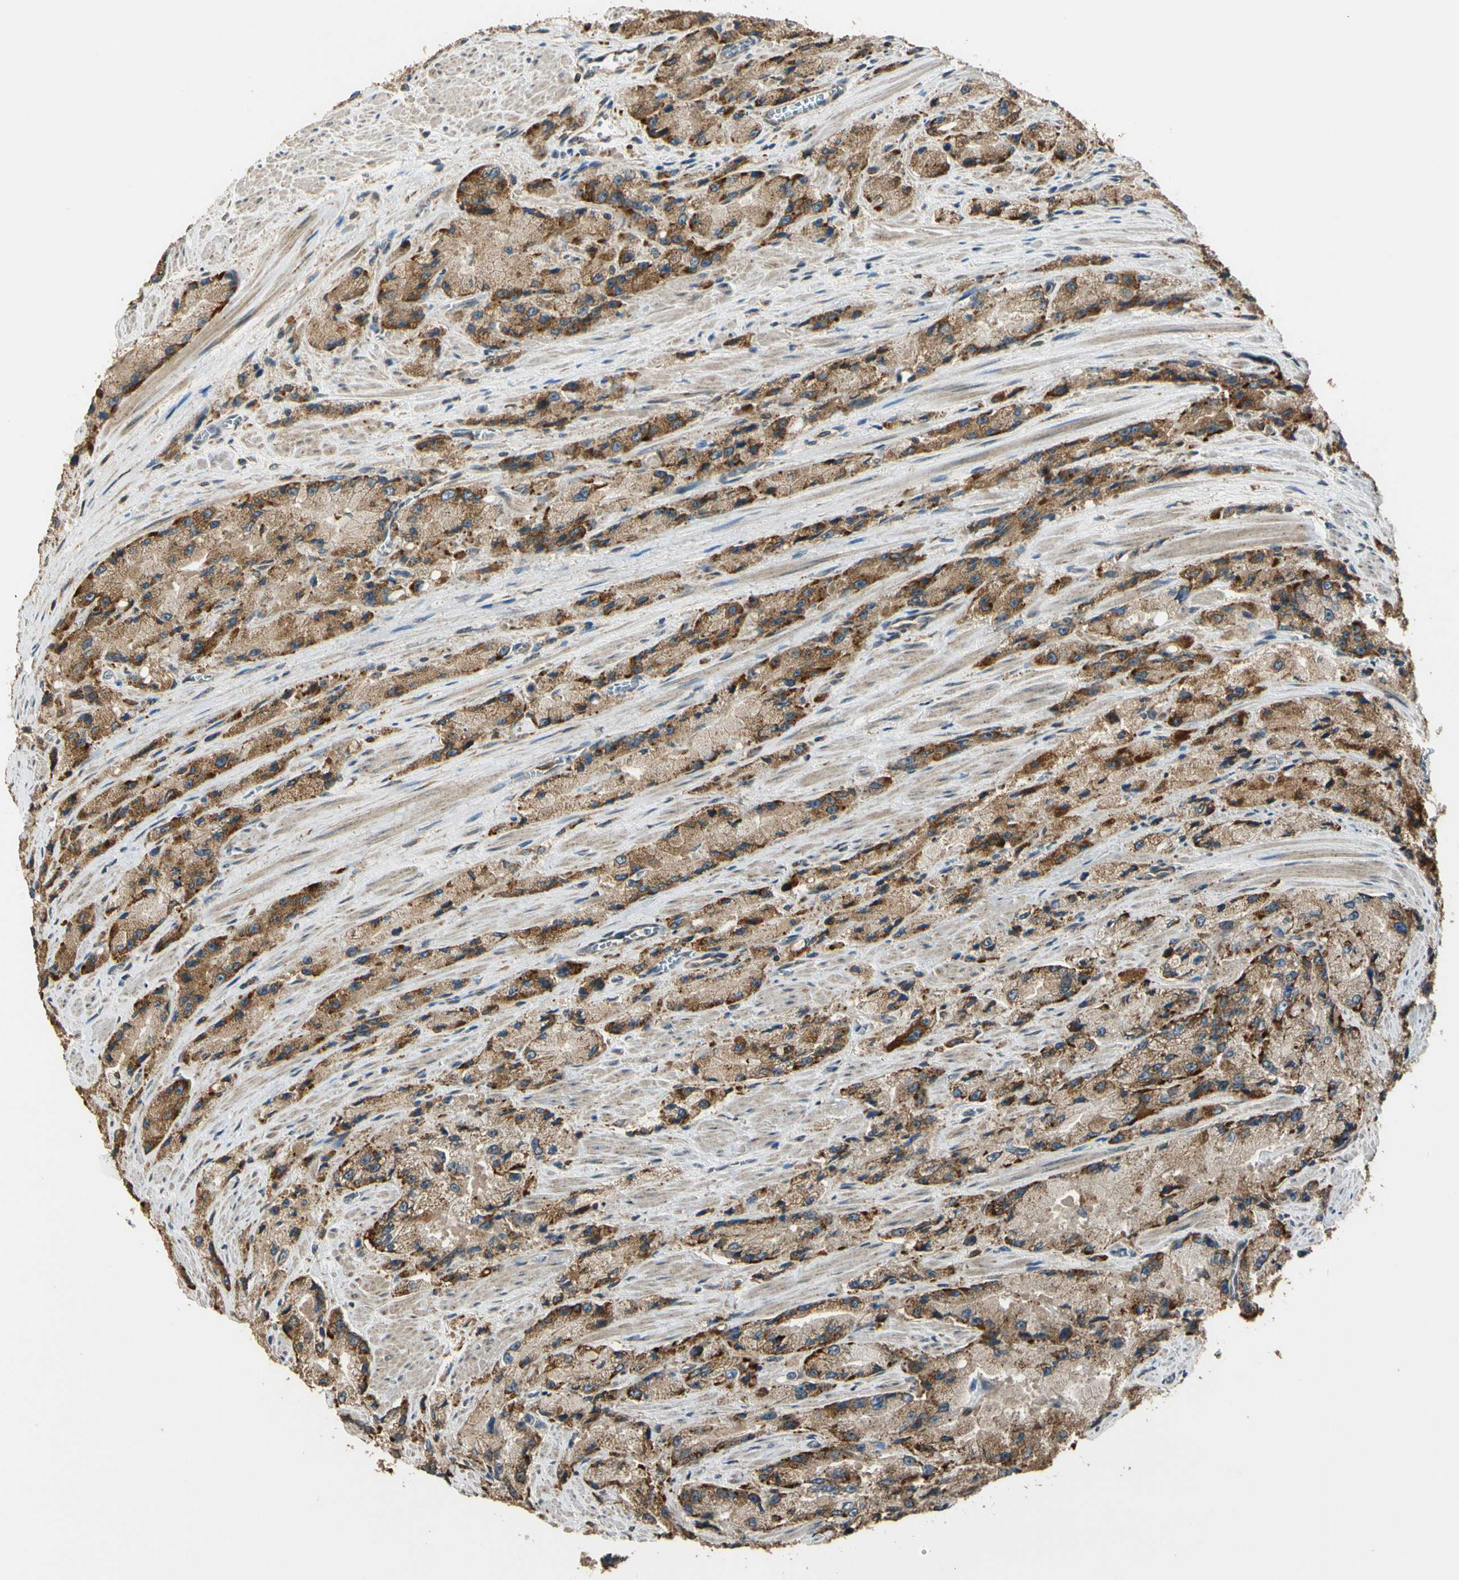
{"staining": {"intensity": "moderate", "quantity": ">75%", "location": "cytoplasmic/membranous"}, "tissue": "prostate cancer", "cell_type": "Tumor cells", "image_type": "cancer", "snomed": [{"axis": "morphology", "description": "Adenocarcinoma, High grade"}, {"axis": "topography", "description": "Prostate"}], "caption": "Protein staining by immunohistochemistry (IHC) displays moderate cytoplasmic/membranous positivity in approximately >75% of tumor cells in prostate cancer.", "gene": "LAMTOR1", "patient": {"sex": "male", "age": 58}}